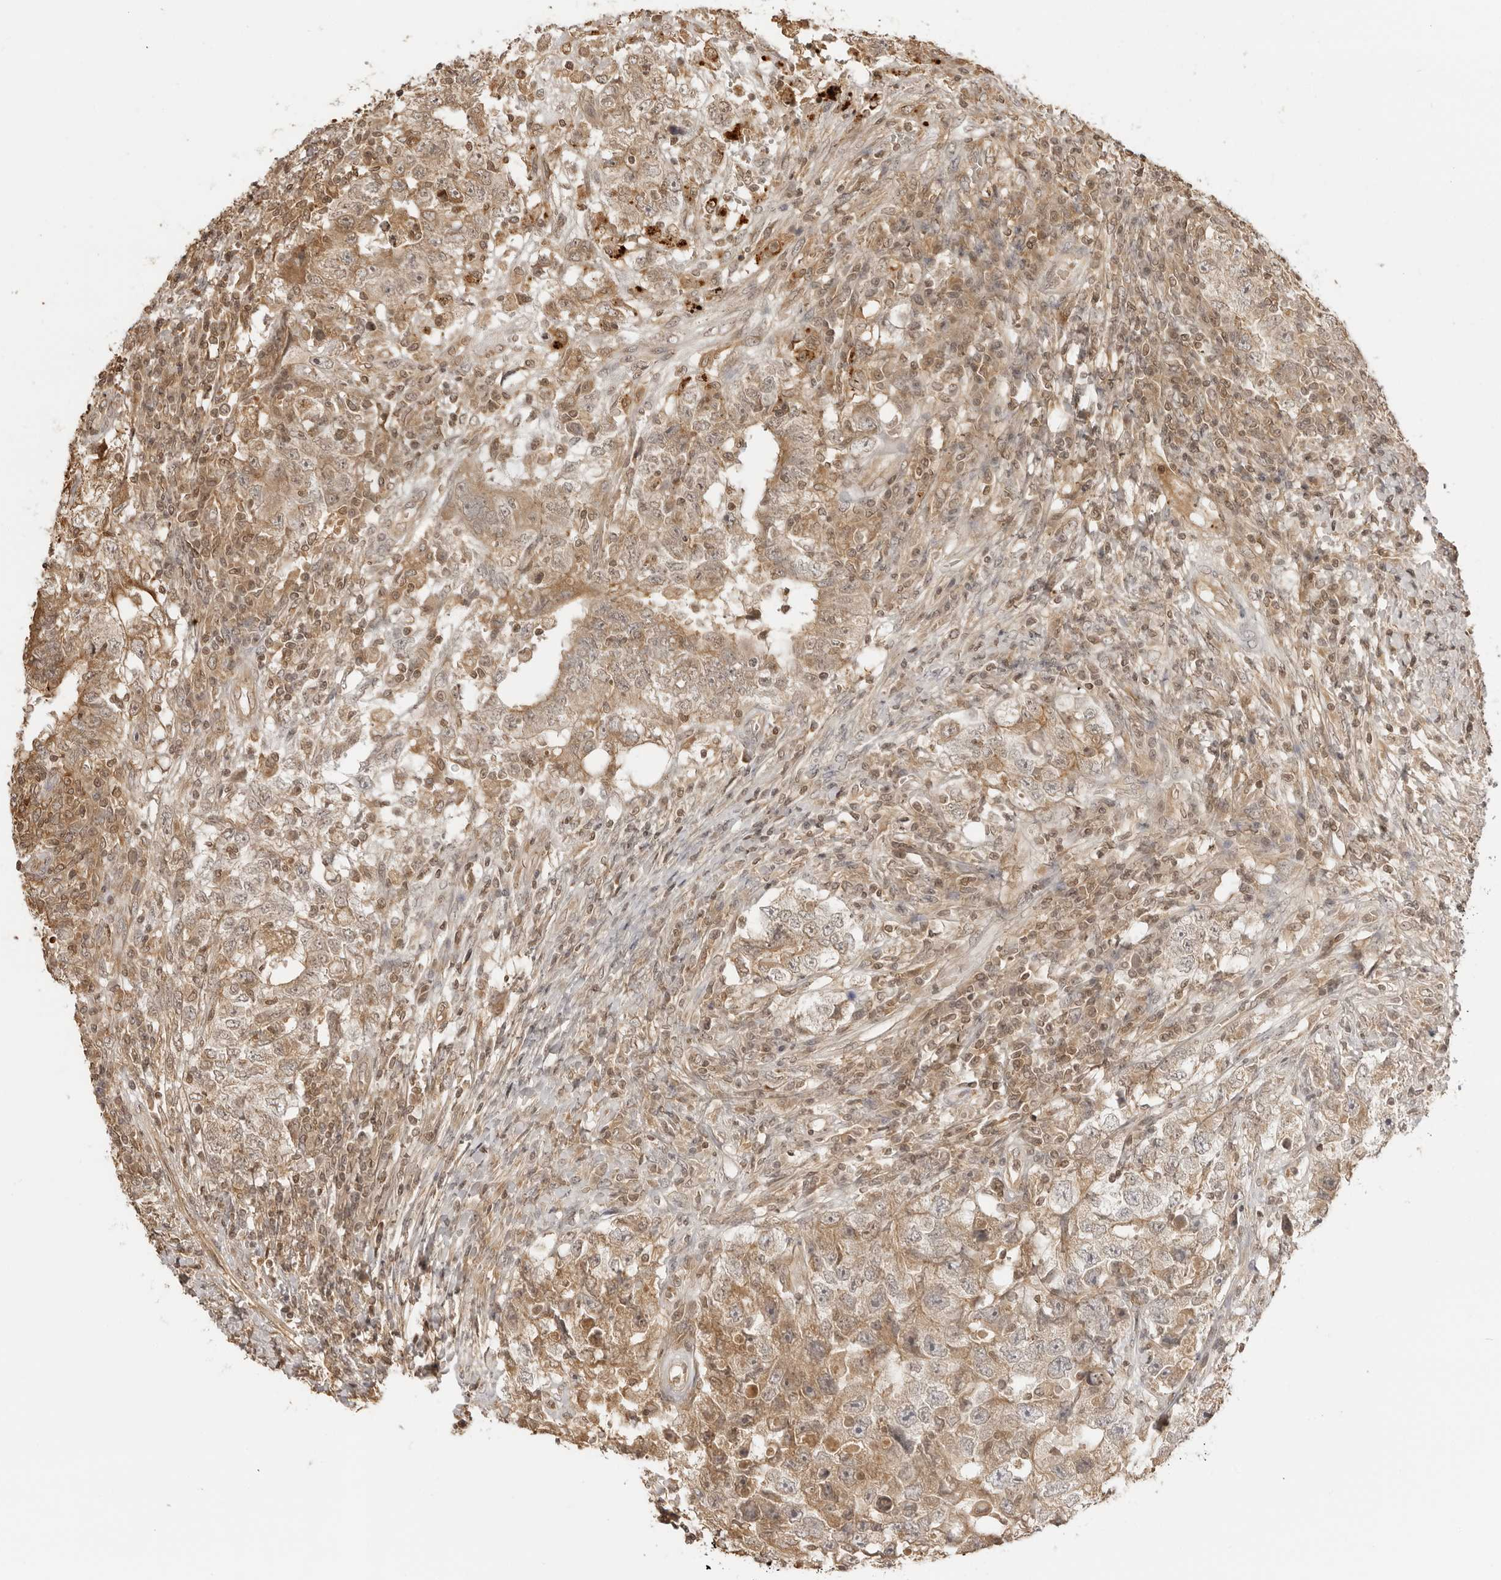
{"staining": {"intensity": "moderate", "quantity": ">75%", "location": "cytoplasmic/membranous,nuclear"}, "tissue": "testis cancer", "cell_type": "Tumor cells", "image_type": "cancer", "snomed": [{"axis": "morphology", "description": "Carcinoma, Embryonal, NOS"}, {"axis": "topography", "description": "Testis"}], "caption": "High-magnification brightfield microscopy of testis cancer stained with DAB (brown) and counterstained with hematoxylin (blue). tumor cells exhibit moderate cytoplasmic/membranous and nuclear staining is identified in about>75% of cells. The protein of interest is shown in brown color, while the nuclei are stained blue.", "gene": "IKBKE", "patient": {"sex": "male", "age": 26}}